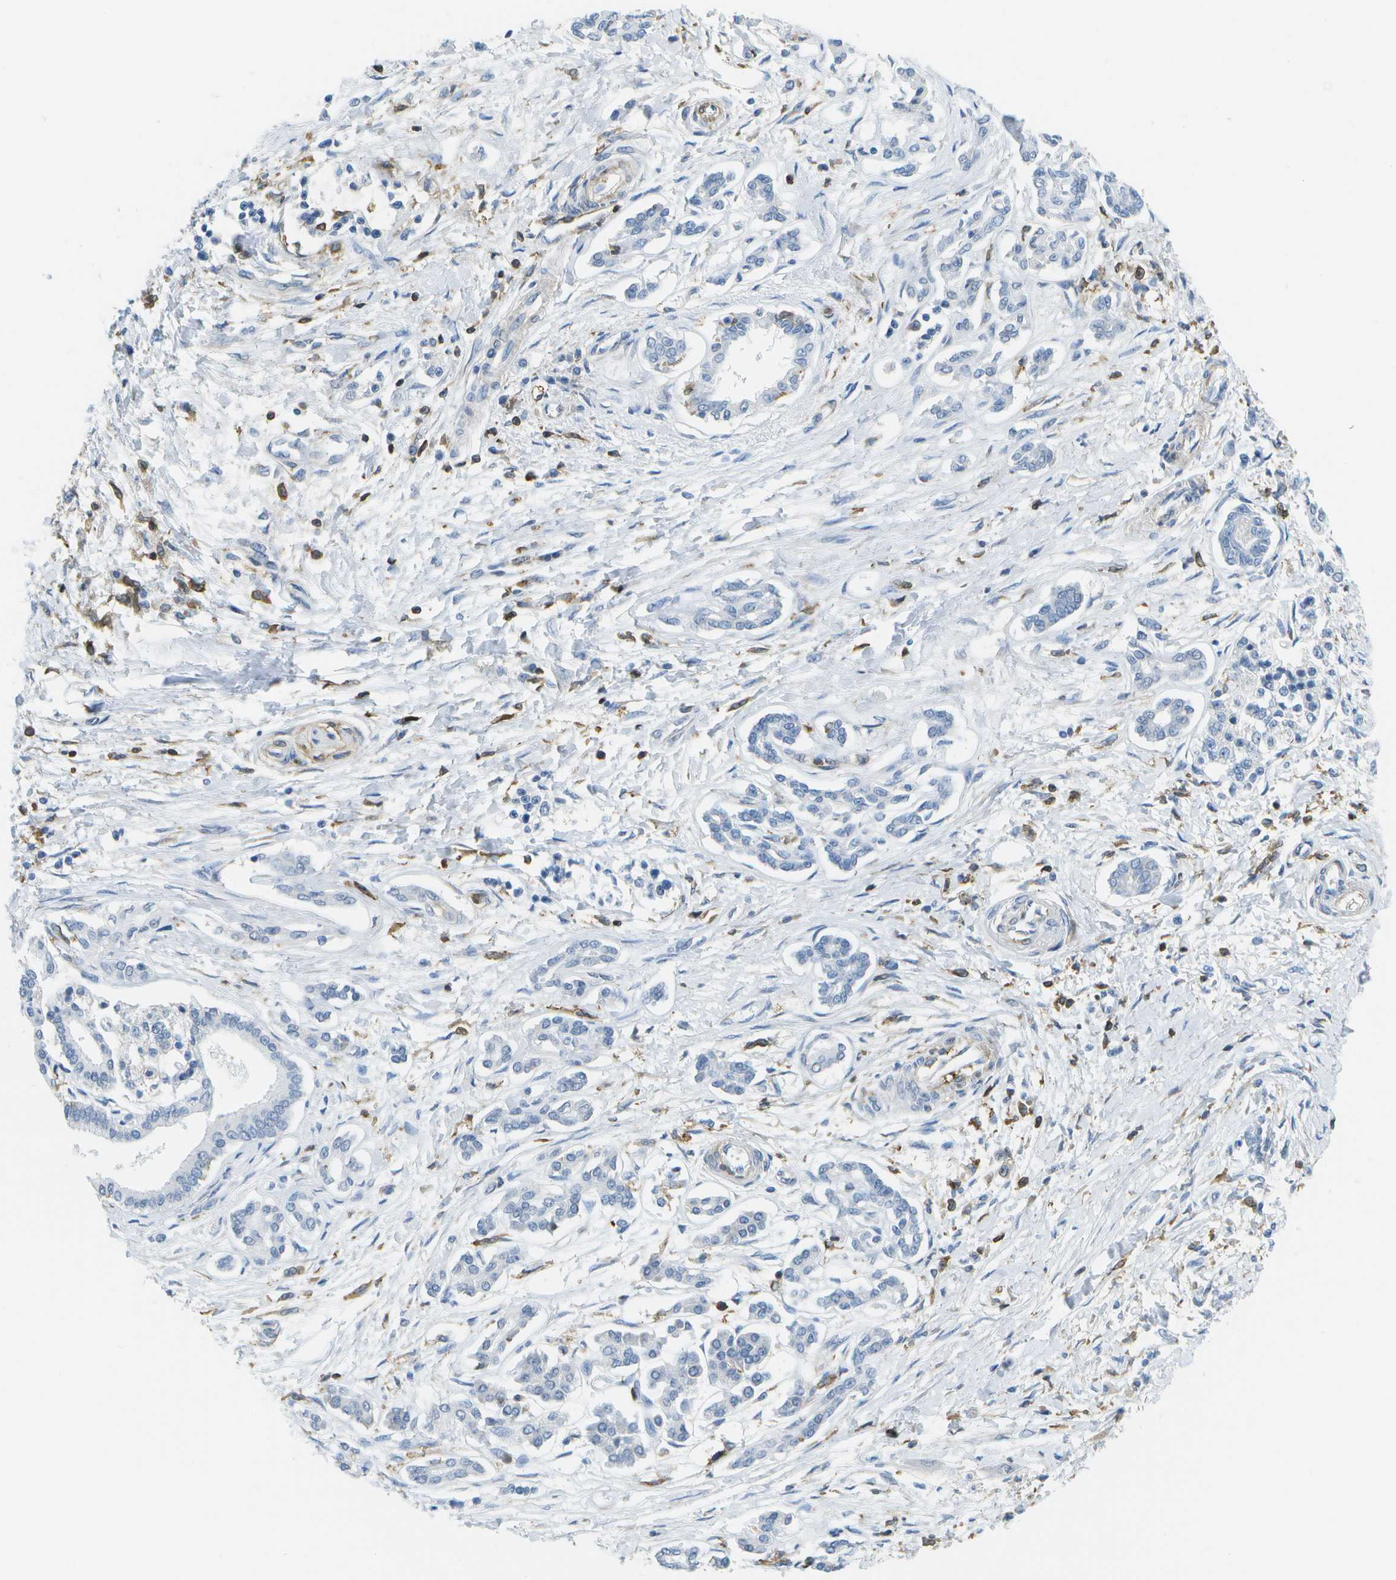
{"staining": {"intensity": "negative", "quantity": "none", "location": "none"}, "tissue": "pancreatic cancer", "cell_type": "Tumor cells", "image_type": "cancer", "snomed": [{"axis": "morphology", "description": "Adenocarcinoma, NOS"}, {"axis": "topography", "description": "Pancreas"}], "caption": "This is an IHC photomicrograph of adenocarcinoma (pancreatic). There is no expression in tumor cells.", "gene": "RCSD1", "patient": {"sex": "male", "age": 56}}